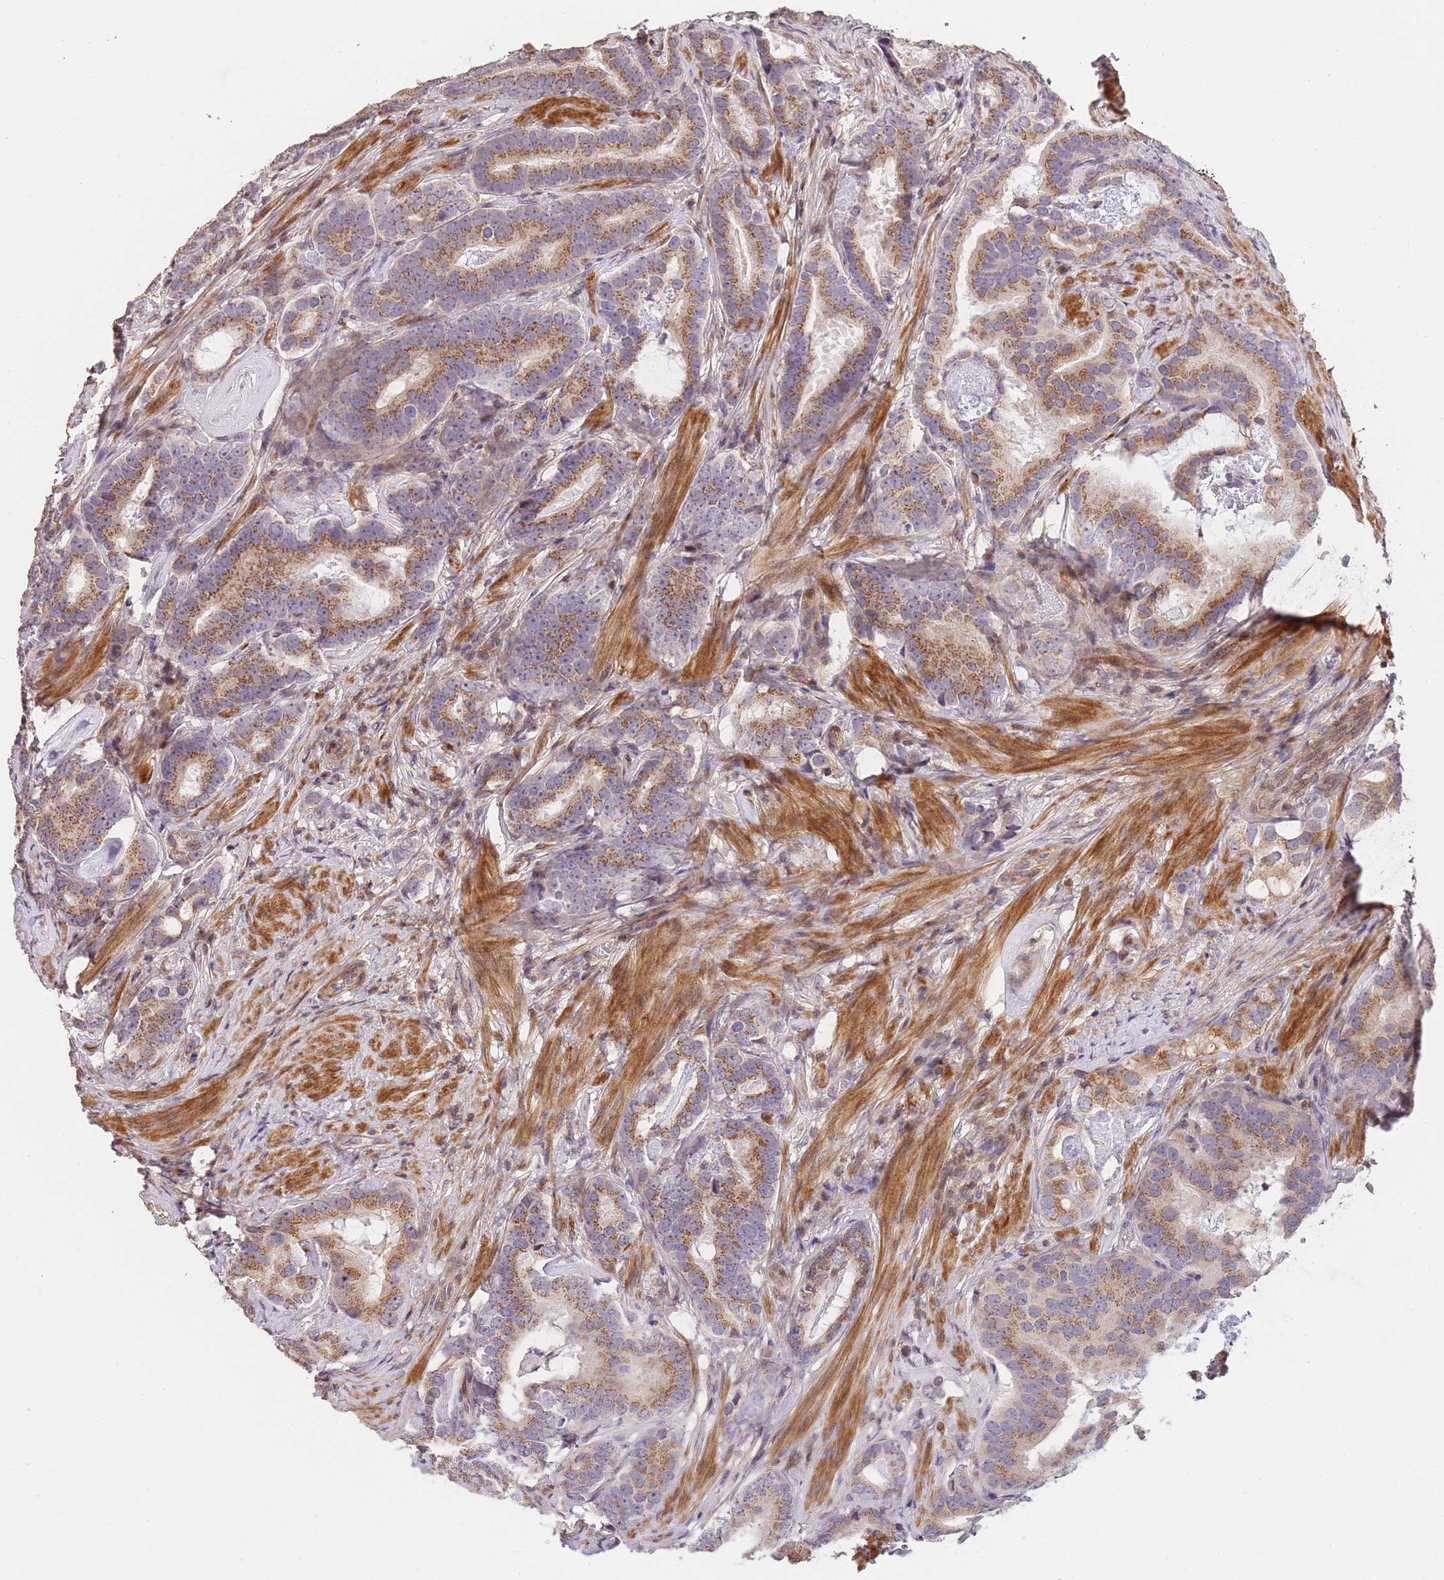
{"staining": {"intensity": "moderate", "quantity": ">75%", "location": "cytoplasmic/membranous"}, "tissue": "prostate cancer", "cell_type": "Tumor cells", "image_type": "cancer", "snomed": [{"axis": "morphology", "description": "Adenocarcinoma, Low grade"}, {"axis": "topography", "description": "Prostate"}], "caption": "Approximately >75% of tumor cells in human prostate cancer exhibit moderate cytoplasmic/membranous protein expression as visualized by brown immunohistochemical staining.", "gene": "SLC16A4", "patient": {"sex": "male", "age": 71}}